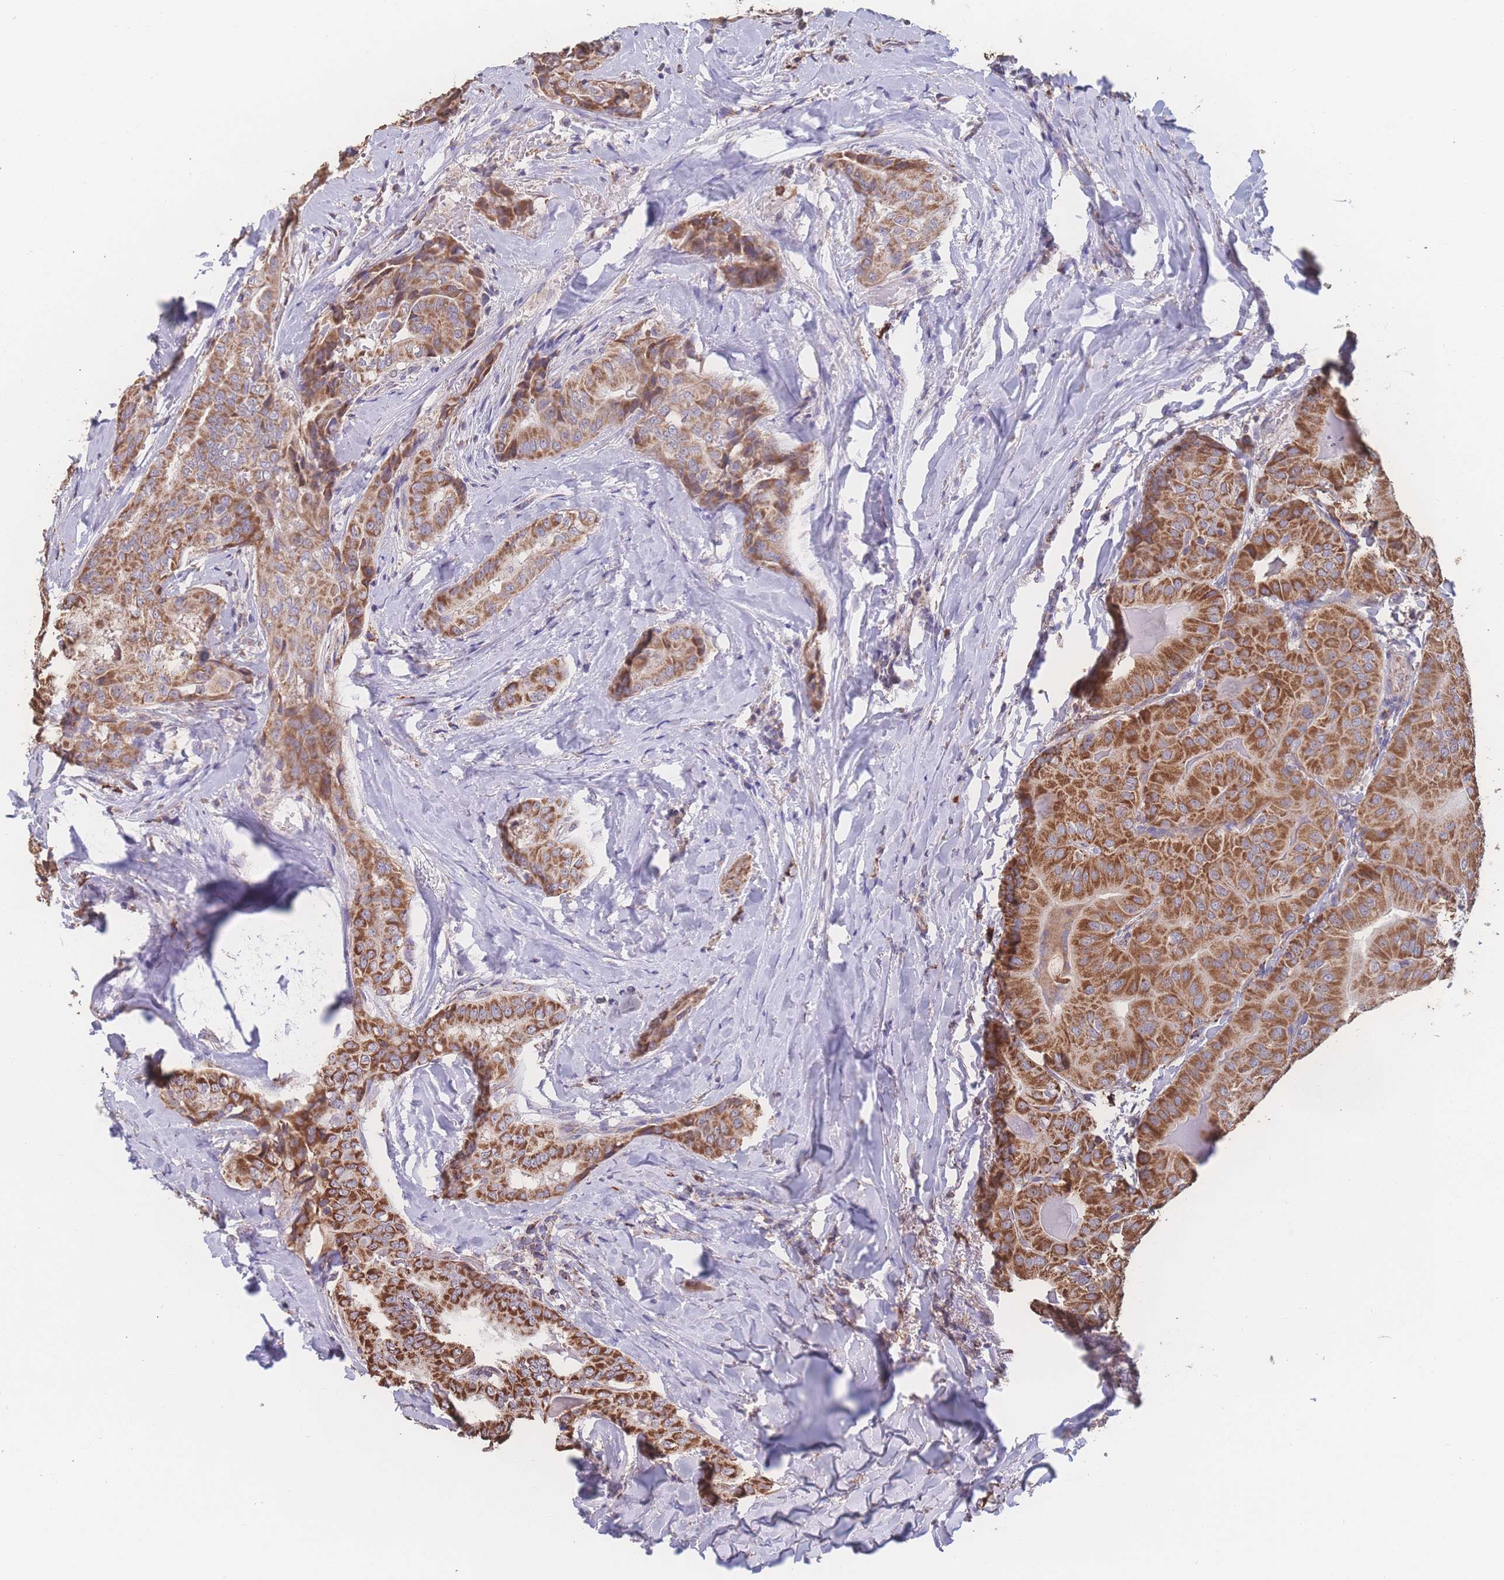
{"staining": {"intensity": "strong", "quantity": ">75%", "location": "cytoplasmic/membranous"}, "tissue": "thyroid cancer", "cell_type": "Tumor cells", "image_type": "cancer", "snomed": [{"axis": "morphology", "description": "Papillary adenocarcinoma, NOS"}, {"axis": "topography", "description": "Thyroid gland"}], "caption": "The image demonstrates staining of thyroid cancer, revealing strong cytoplasmic/membranous protein expression (brown color) within tumor cells.", "gene": "SGSM3", "patient": {"sex": "female", "age": 68}}